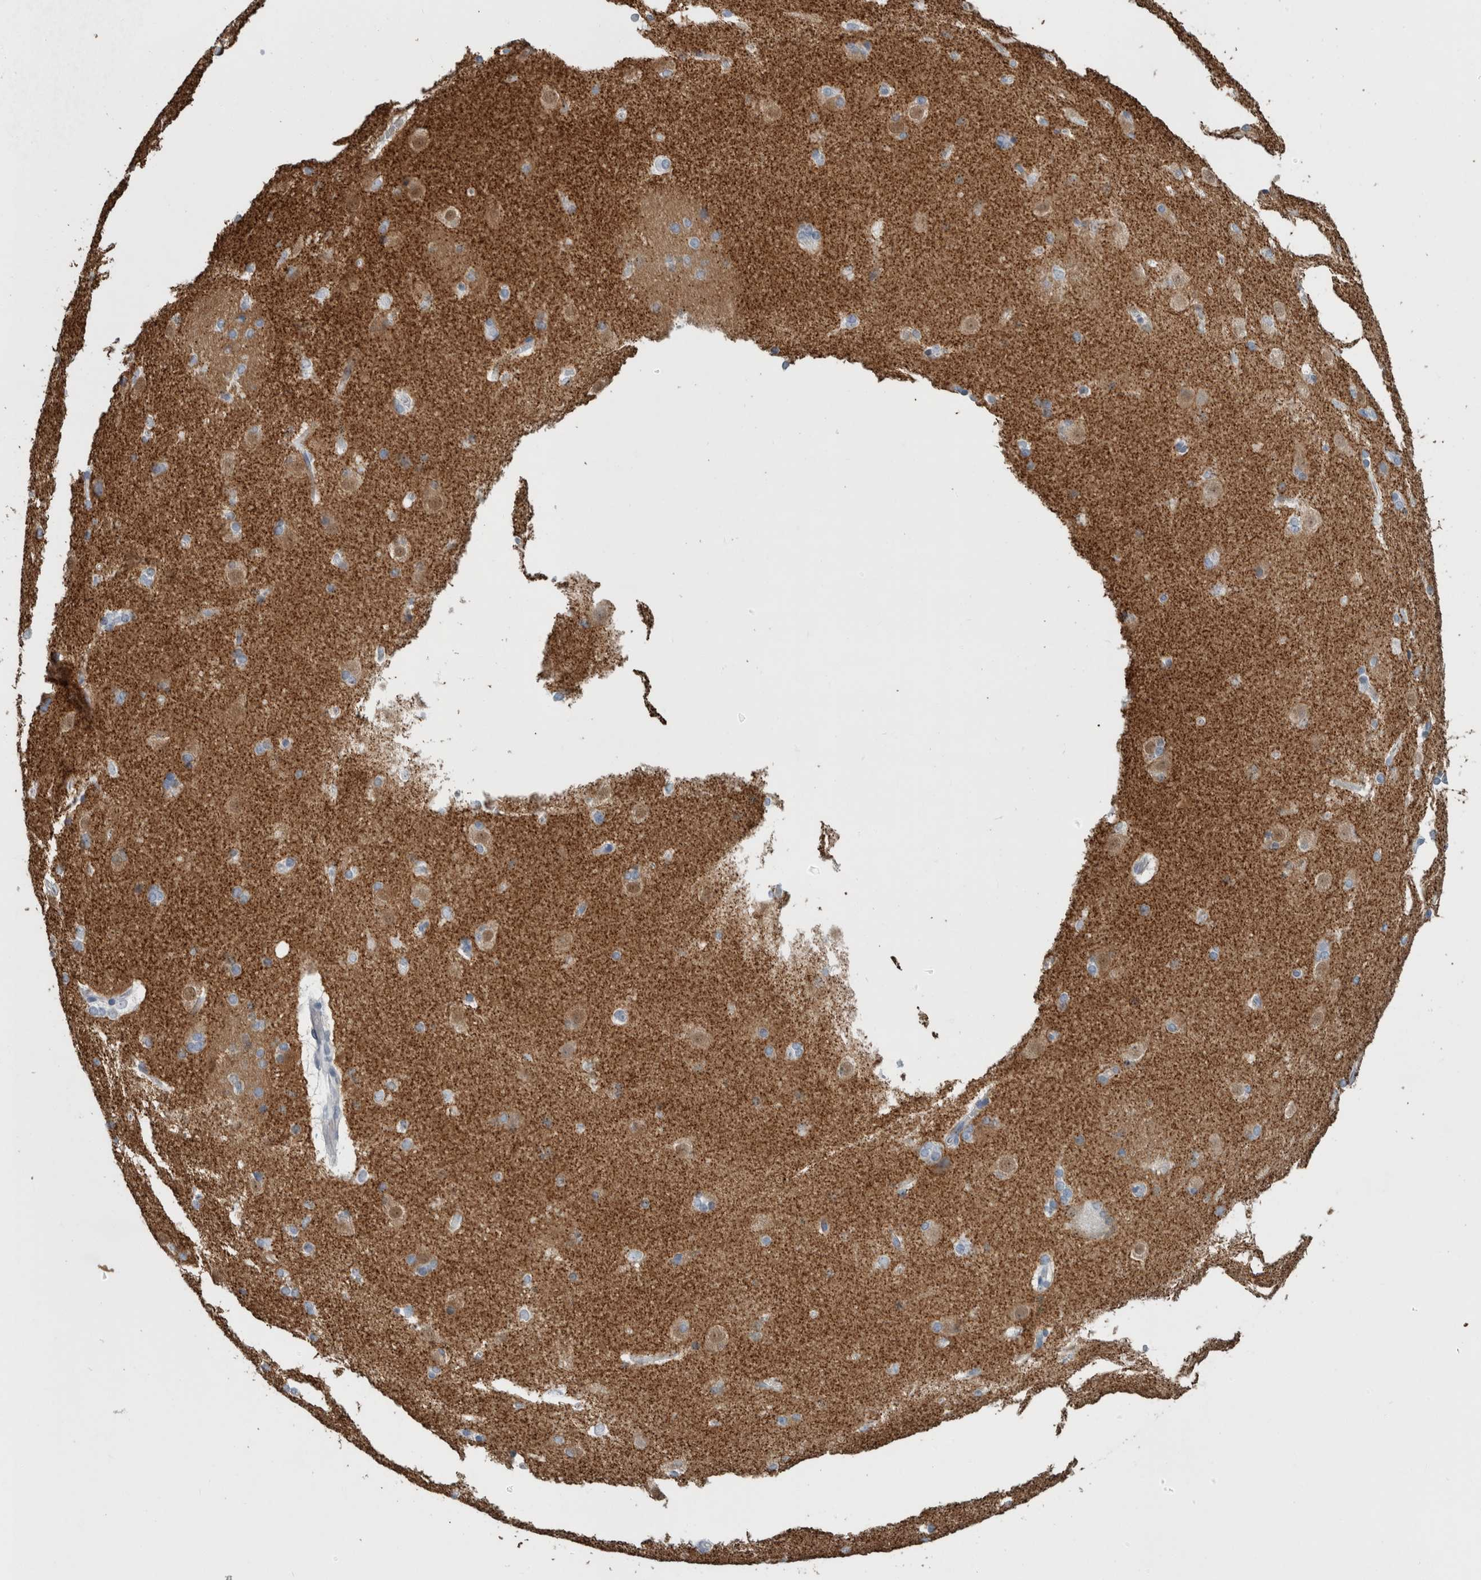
{"staining": {"intensity": "weak", "quantity": "<25%", "location": "cytoplasmic/membranous"}, "tissue": "caudate", "cell_type": "Glial cells", "image_type": "normal", "snomed": [{"axis": "morphology", "description": "Normal tissue, NOS"}, {"axis": "topography", "description": "Lateral ventricle wall"}], "caption": "Protein analysis of benign caudate exhibits no significant staining in glial cells.", "gene": "SH3GL2", "patient": {"sex": "female", "age": 19}}